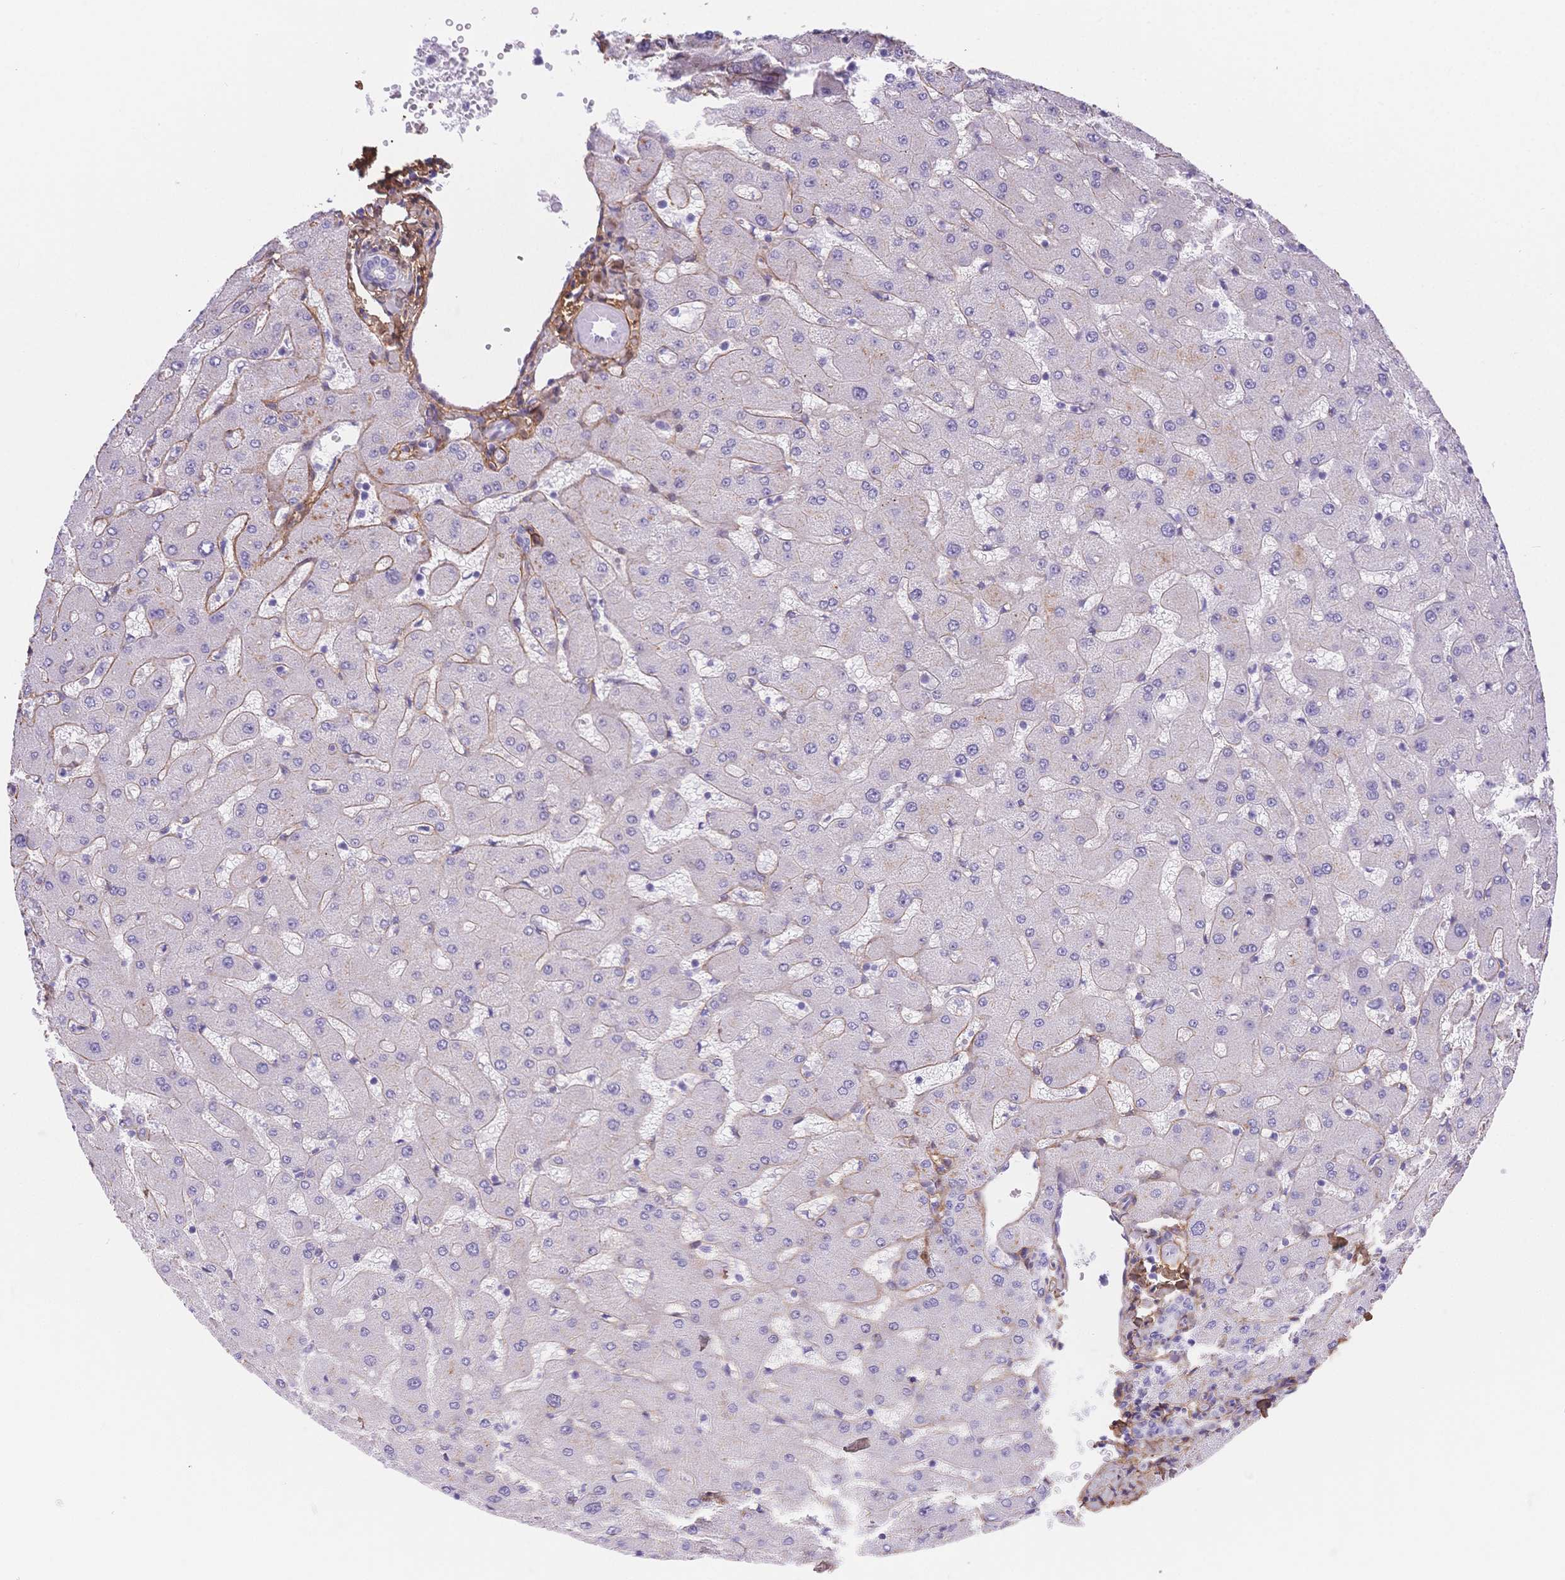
{"staining": {"intensity": "negative", "quantity": "none", "location": "none"}, "tissue": "liver", "cell_type": "Cholangiocytes", "image_type": "normal", "snomed": [{"axis": "morphology", "description": "Normal tissue, NOS"}, {"axis": "topography", "description": "Liver"}], "caption": "Protein analysis of unremarkable liver displays no significant staining in cholangiocytes. Nuclei are stained in blue.", "gene": "PDZD2", "patient": {"sex": "female", "age": 63}}